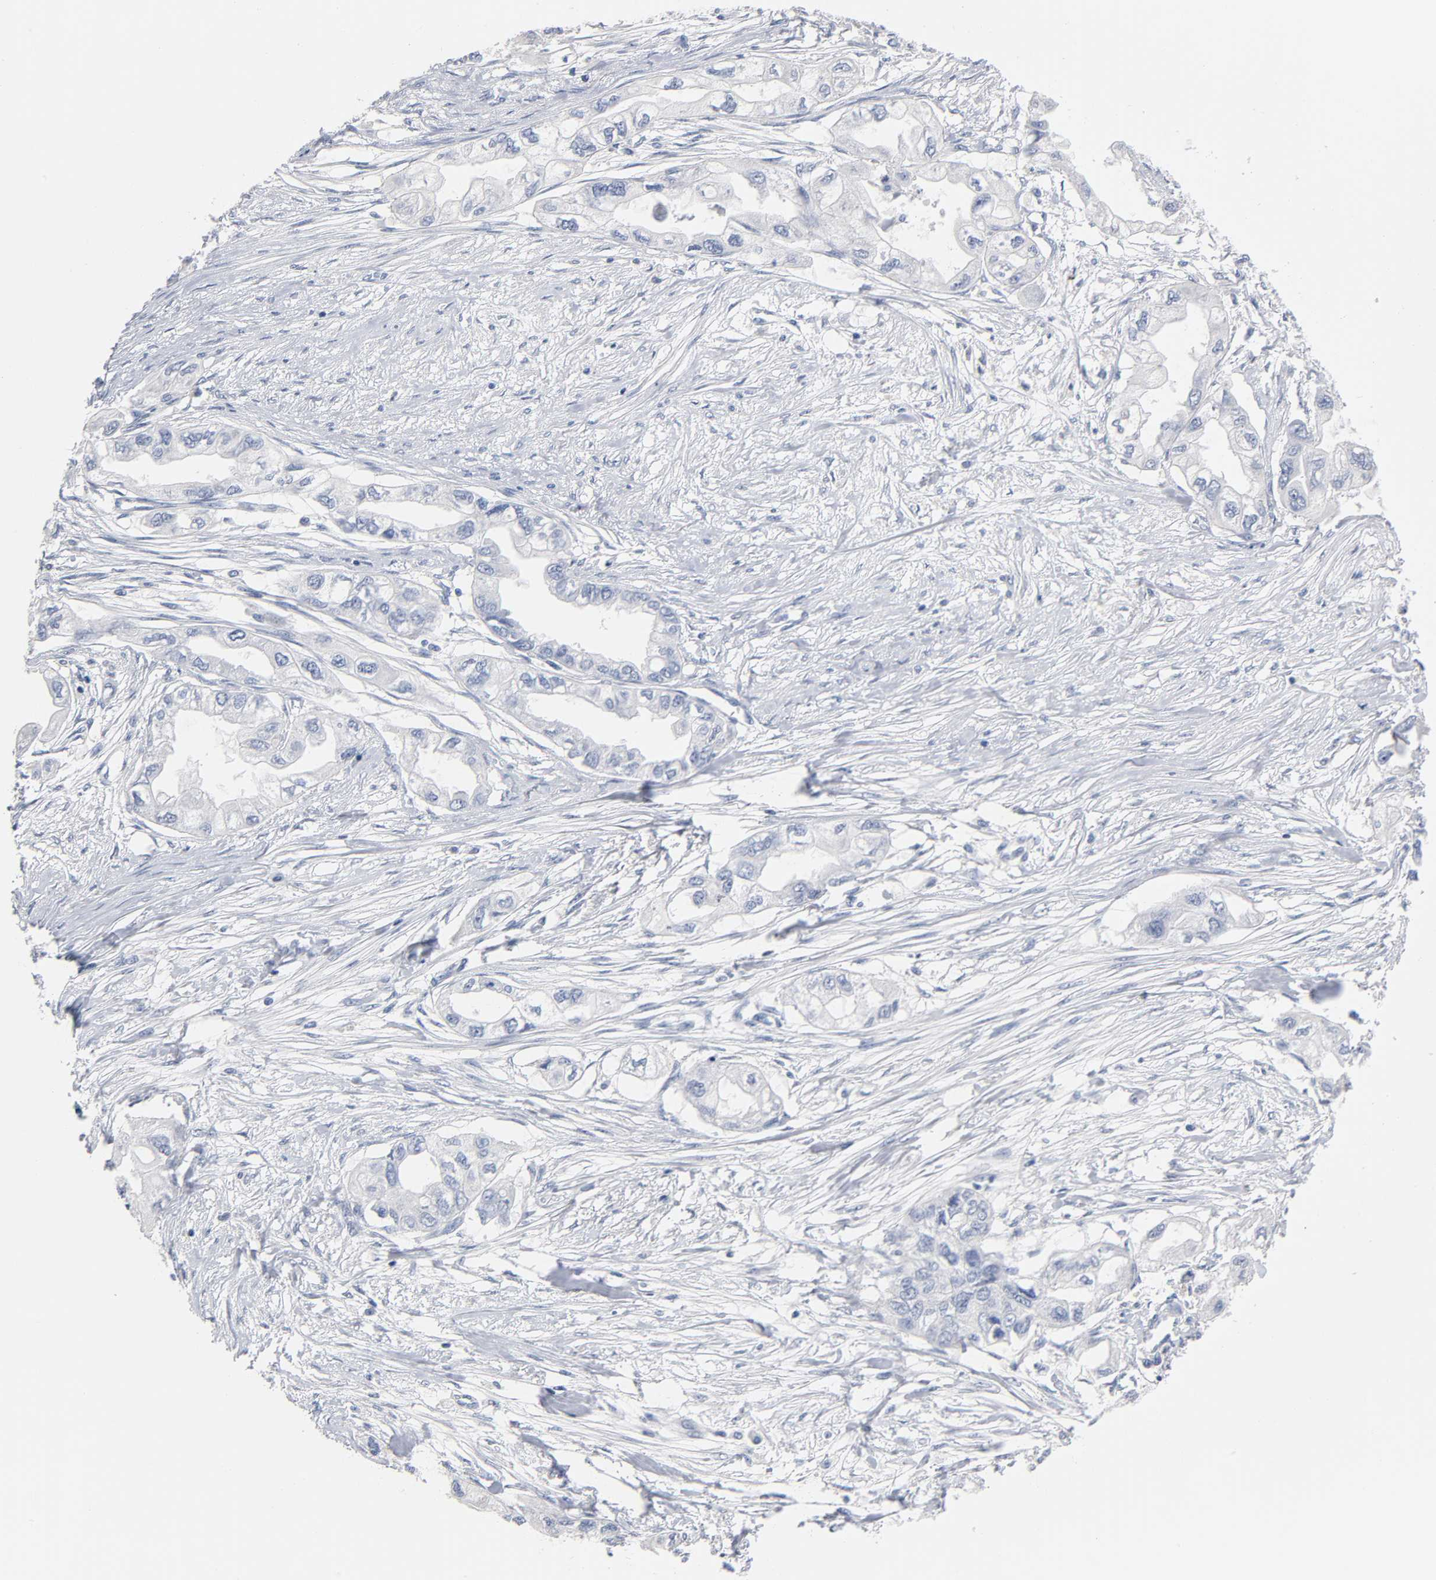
{"staining": {"intensity": "negative", "quantity": "none", "location": "none"}, "tissue": "endometrial cancer", "cell_type": "Tumor cells", "image_type": "cancer", "snomed": [{"axis": "morphology", "description": "Adenocarcinoma, NOS"}, {"axis": "topography", "description": "Endometrium"}], "caption": "Tumor cells show no significant positivity in endometrial adenocarcinoma.", "gene": "NFATC1", "patient": {"sex": "female", "age": 67}}